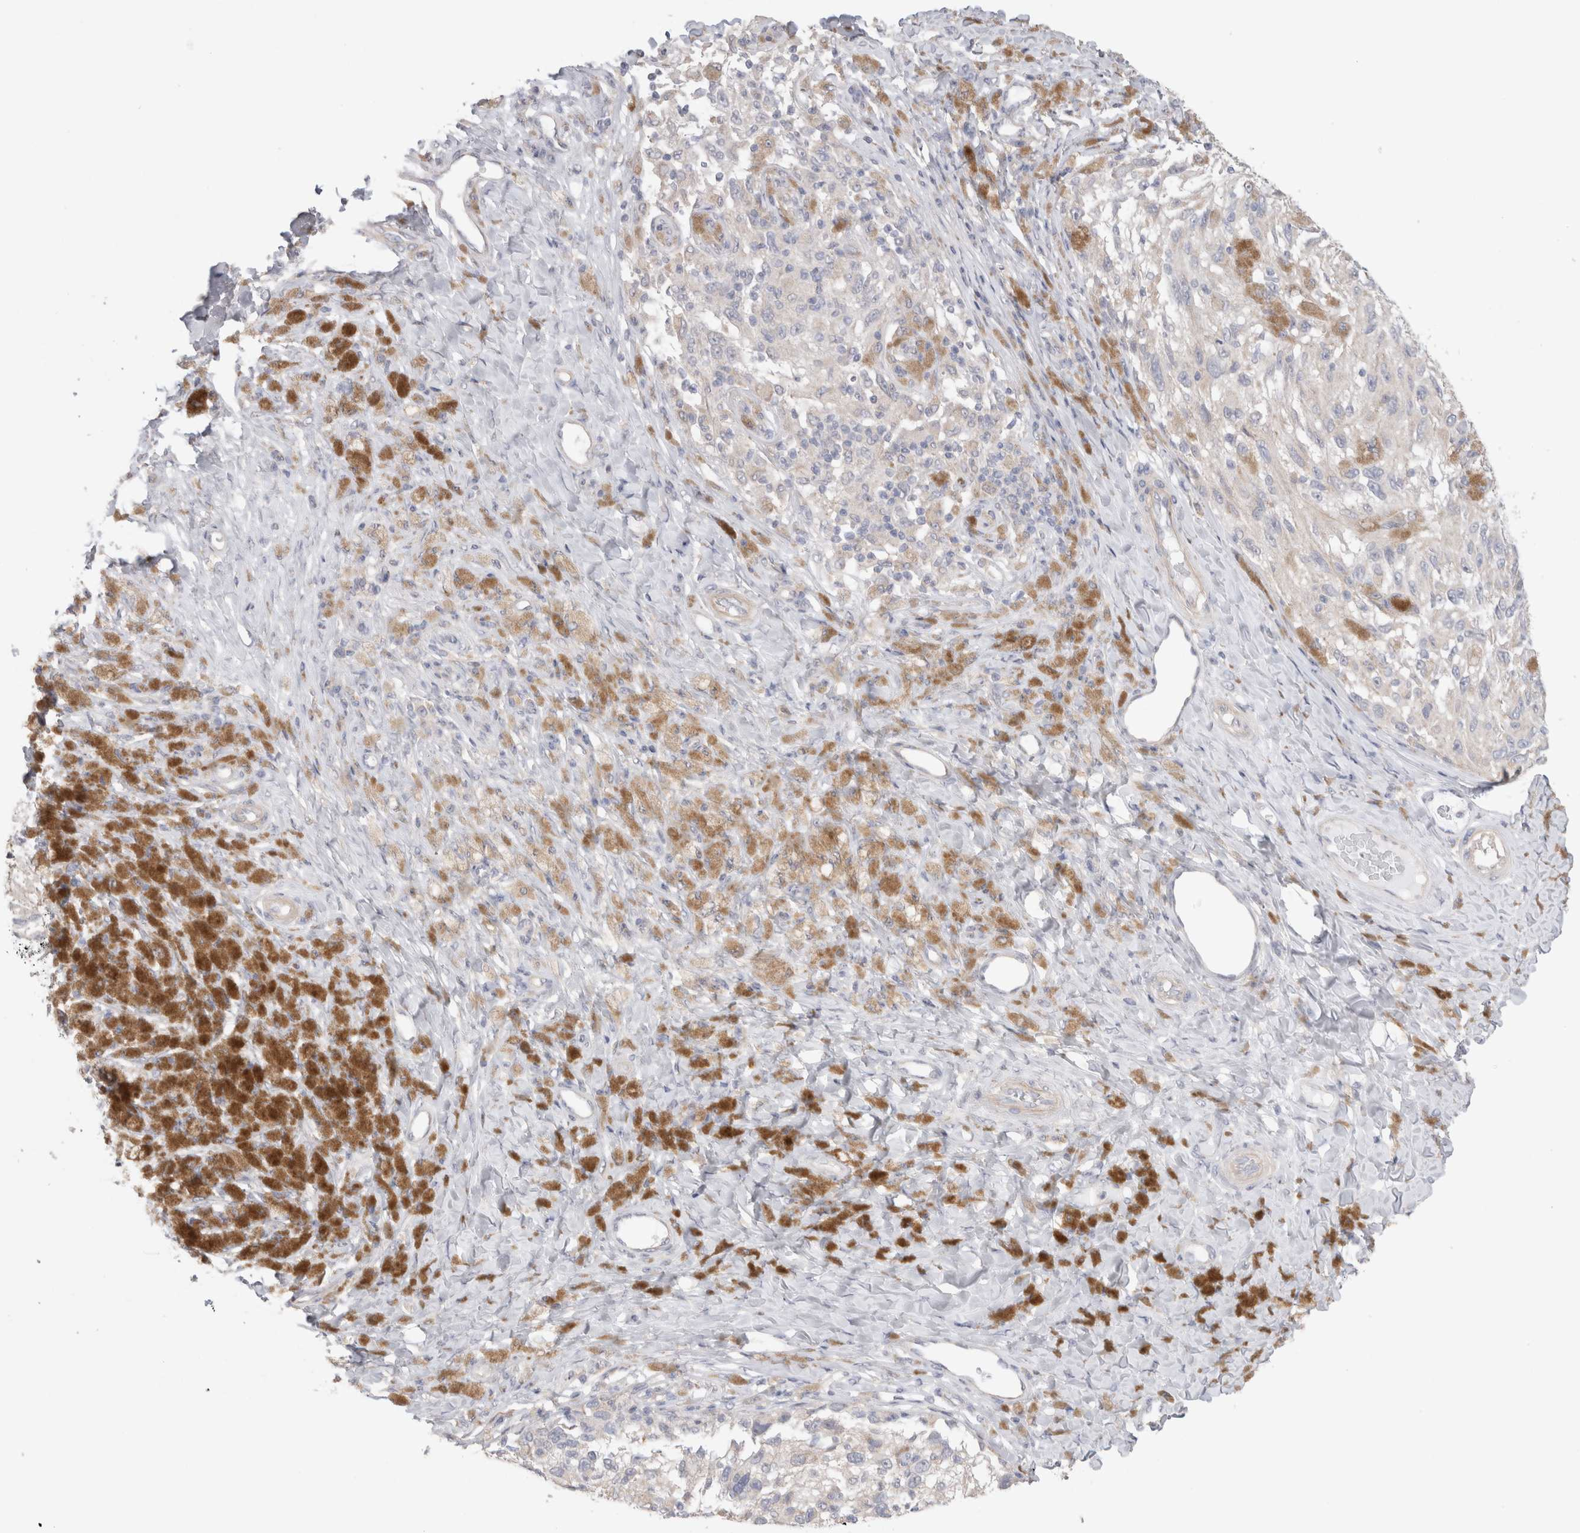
{"staining": {"intensity": "negative", "quantity": "none", "location": "none"}, "tissue": "melanoma", "cell_type": "Tumor cells", "image_type": "cancer", "snomed": [{"axis": "morphology", "description": "Malignant melanoma, NOS"}, {"axis": "topography", "description": "Skin"}], "caption": "This photomicrograph is of malignant melanoma stained with IHC to label a protein in brown with the nuclei are counter-stained blue. There is no staining in tumor cells.", "gene": "DMD", "patient": {"sex": "female", "age": 73}}